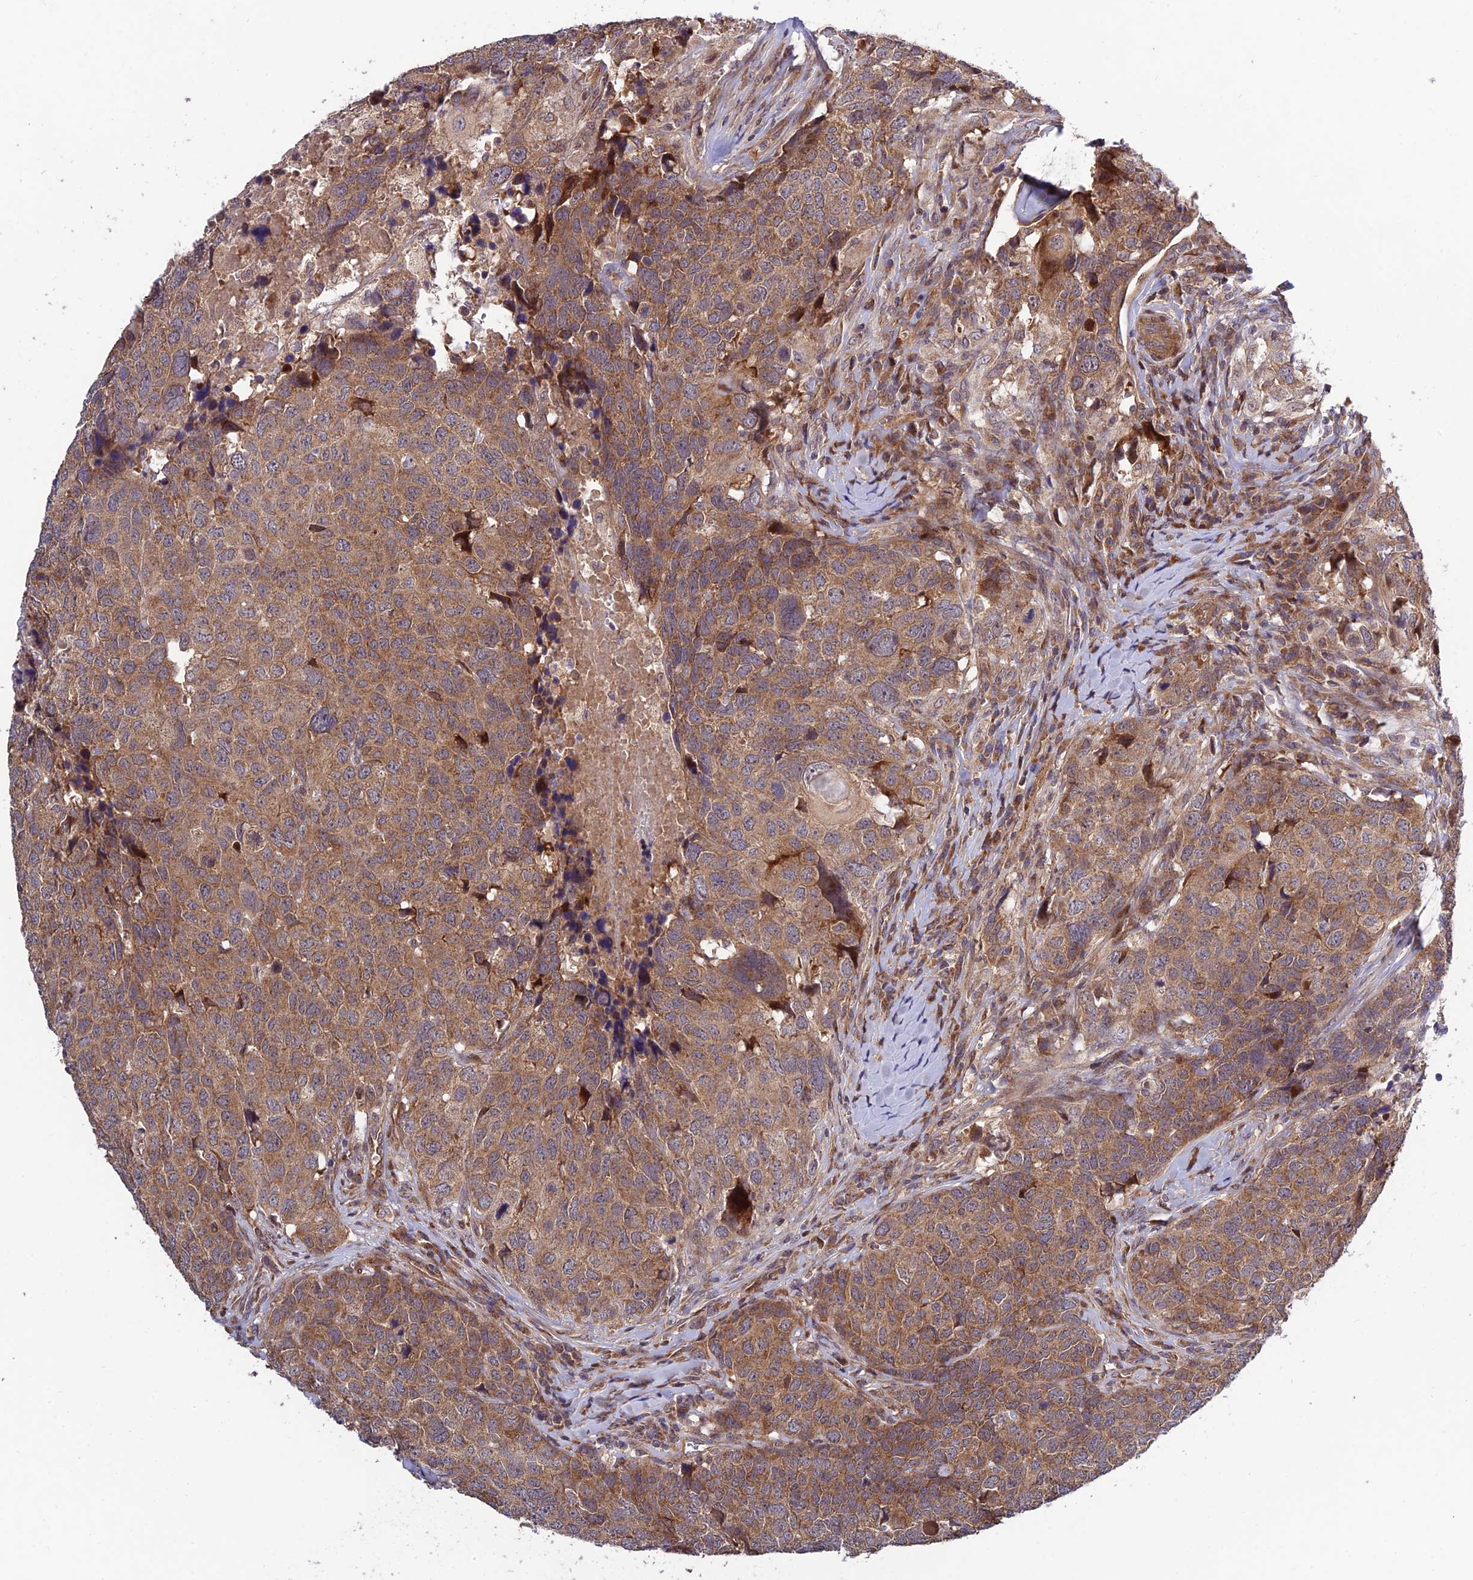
{"staining": {"intensity": "moderate", "quantity": ">75%", "location": "cytoplasmic/membranous"}, "tissue": "head and neck cancer", "cell_type": "Tumor cells", "image_type": "cancer", "snomed": [{"axis": "morphology", "description": "Squamous cell carcinoma, NOS"}, {"axis": "topography", "description": "Head-Neck"}], "caption": "Human squamous cell carcinoma (head and neck) stained with a protein marker displays moderate staining in tumor cells.", "gene": "PLEKHG2", "patient": {"sex": "male", "age": 66}}